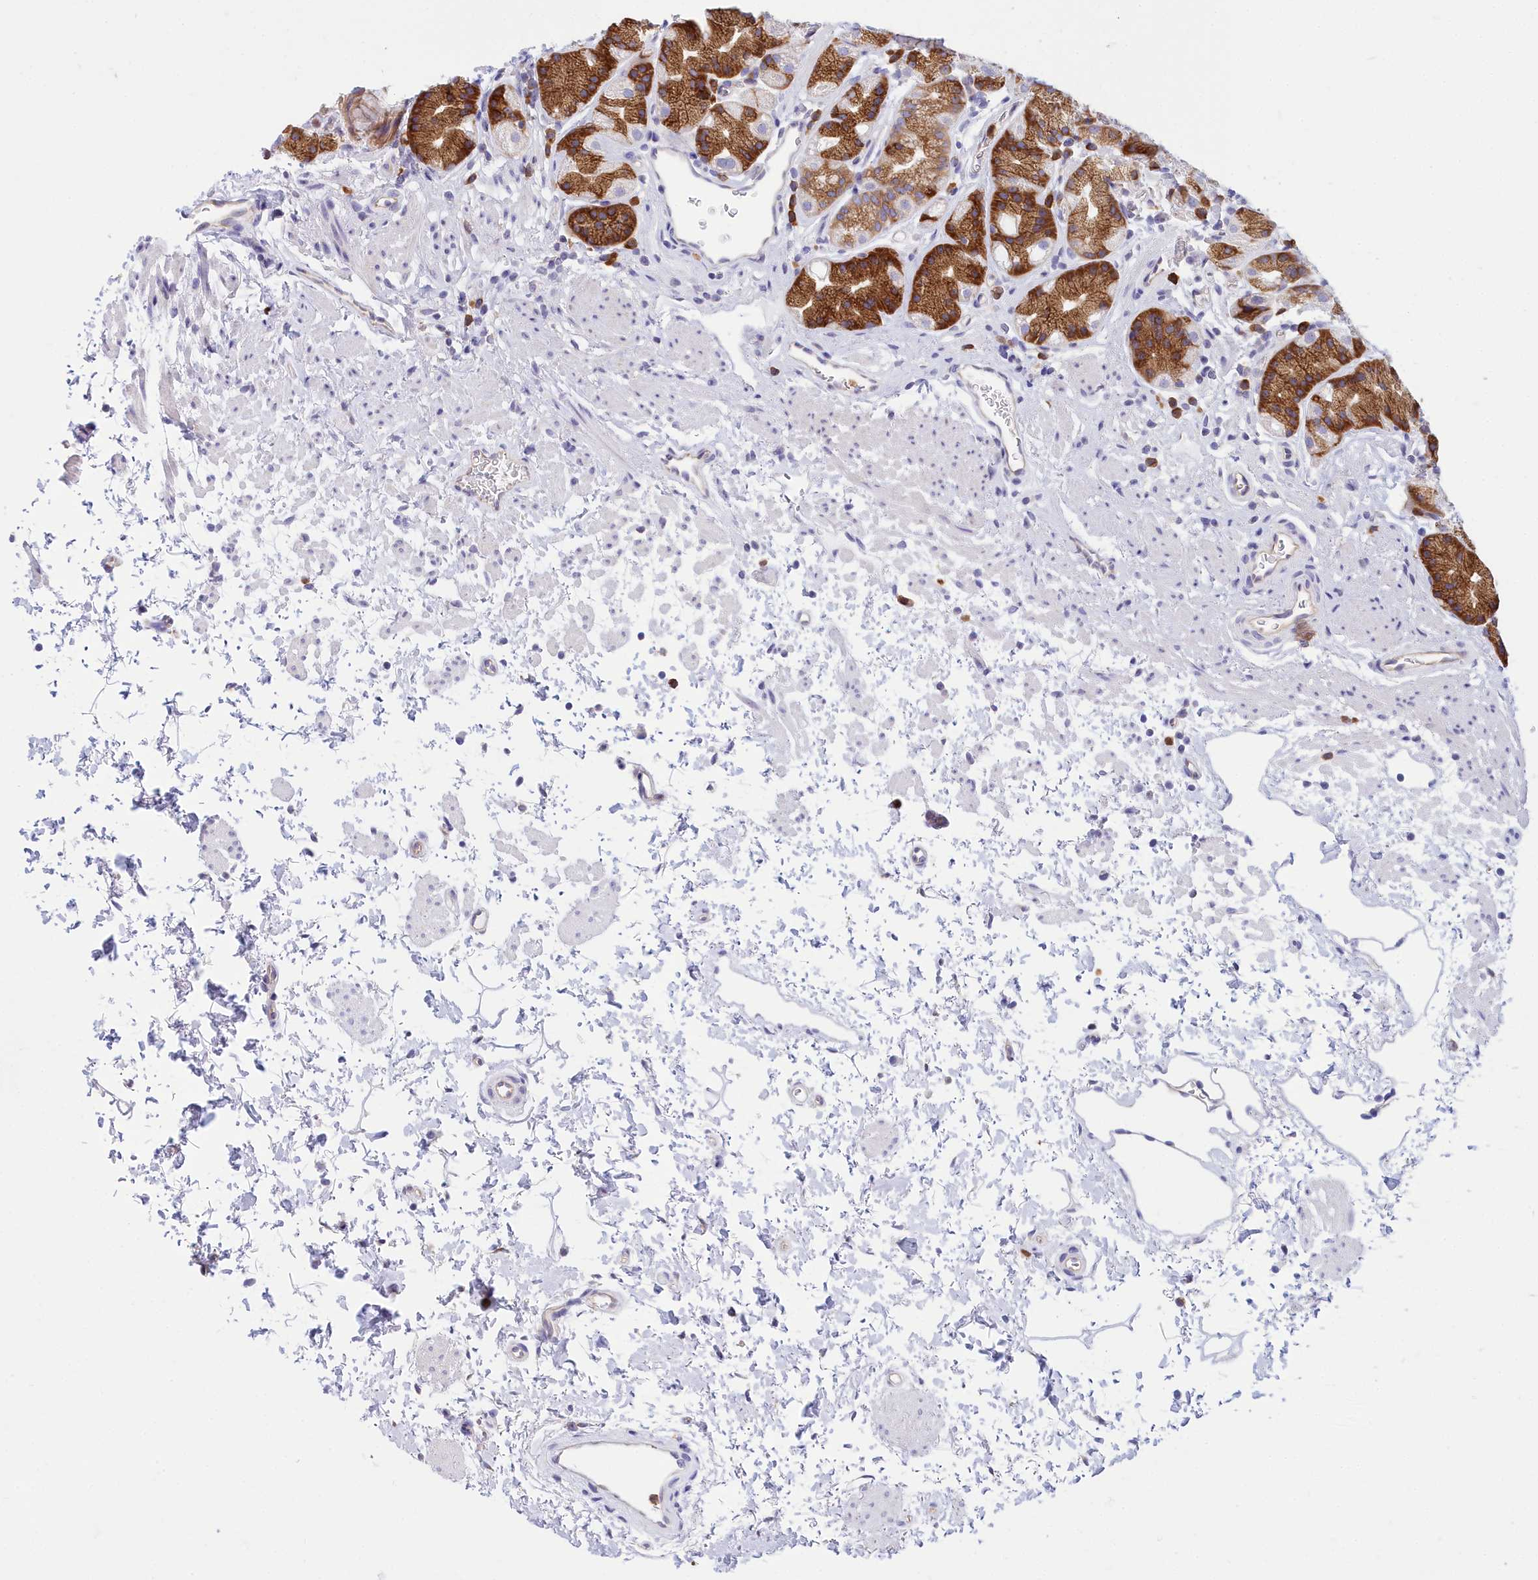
{"staining": {"intensity": "strong", "quantity": "25%-75%", "location": "cytoplasmic/membranous"}, "tissue": "stomach", "cell_type": "Glandular cells", "image_type": "normal", "snomed": [{"axis": "morphology", "description": "Normal tissue, NOS"}, {"axis": "topography", "description": "Stomach"}], "caption": "Brown immunohistochemical staining in benign human stomach displays strong cytoplasmic/membranous staining in approximately 25%-75% of glandular cells.", "gene": "HM13", "patient": {"sex": "male", "age": 63}}